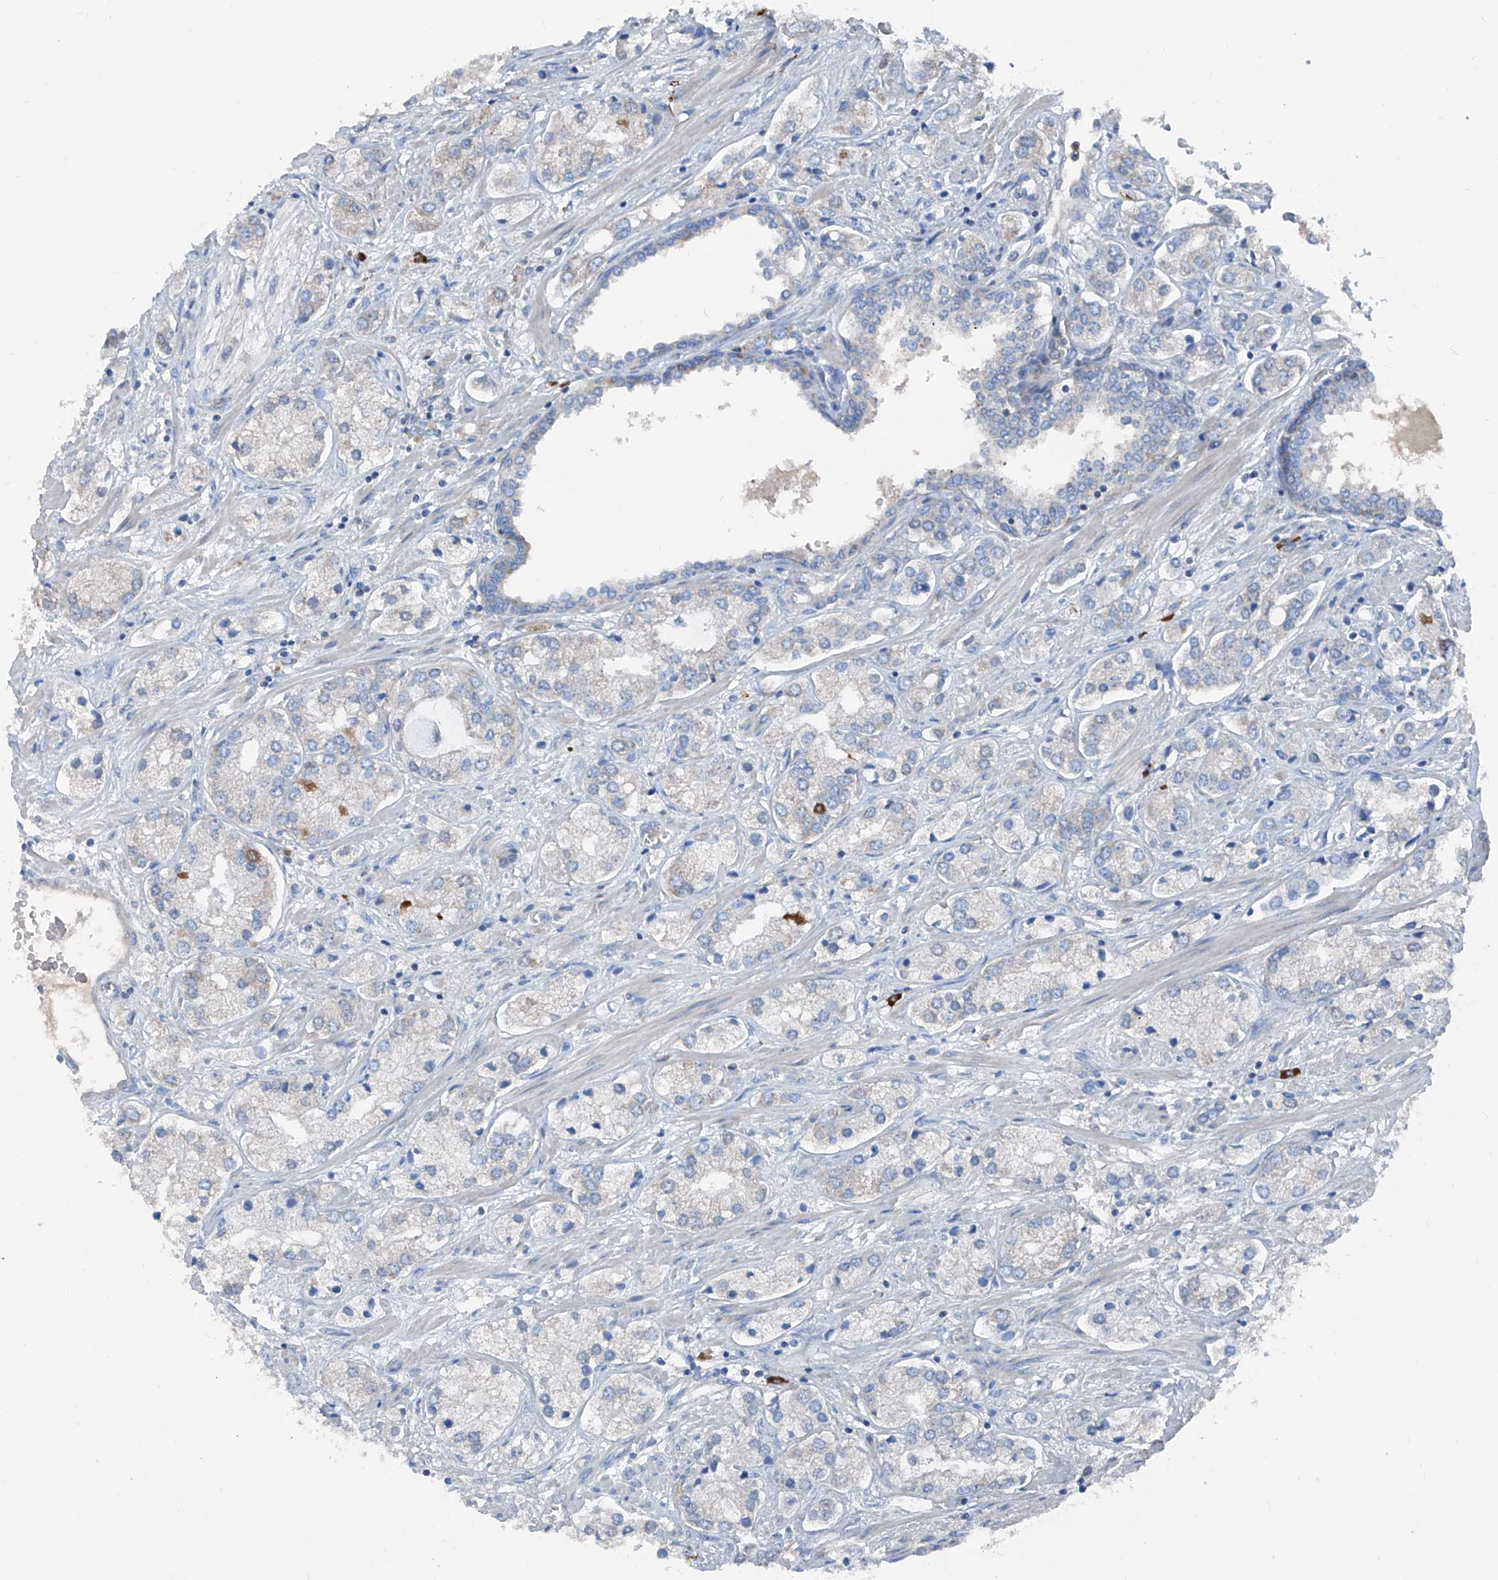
{"staining": {"intensity": "negative", "quantity": "none", "location": "none"}, "tissue": "prostate cancer", "cell_type": "Tumor cells", "image_type": "cancer", "snomed": [{"axis": "morphology", "description": "Adenocarcinoma, High grade"}, {"axis": "topography", "description": "Prostate"}], "caption": "An IHC micrograph of prostate high-grade adenocarcinoma is shown. There is no staining in tumor cells of prostate high-grade adenocarcinoma.", "gene": "GPAT3", "patient": {"sex": "male", "age": 66}}